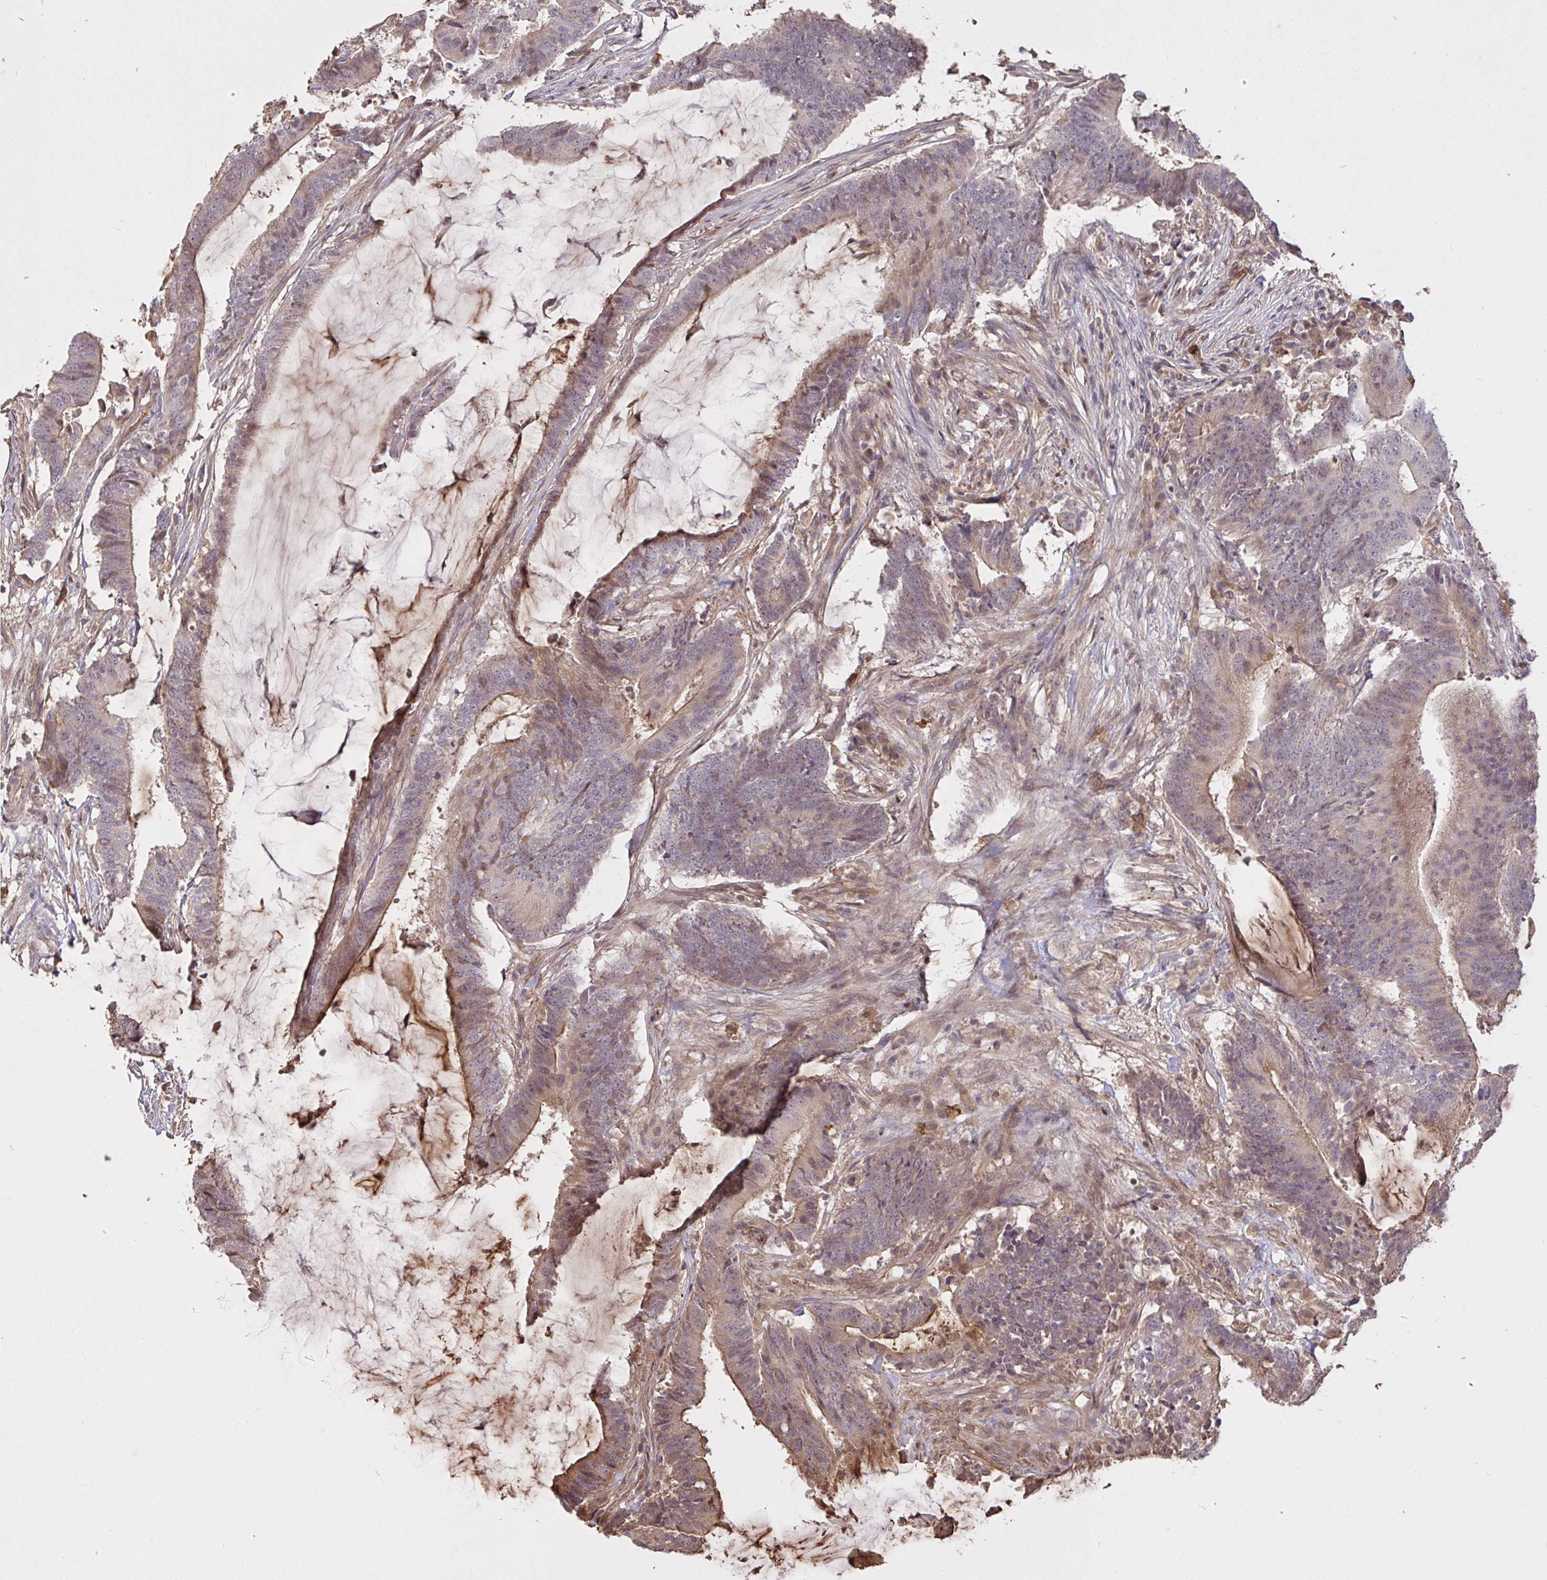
{"staining": {"intensity": "weak", "quantity": "25%-75%", "location": "cytoplasmic/membranous,nuclear"}, "tissue": "colorectal cancer", "cell_type": "Tumor cells", "image_type": "cancer", "snomed": [{"axis": "morphology", "description": "Adenocarcinoma, NOS"}, {"axis": "topography", "description": "Colon"}], "caption": "Immunohistochemical staining of colorectal adenocarcinoma reveals weak cytoplasmic/membranous and nuclear protein expression in approximately 25%-75% of tumor cells.", "gene": "FCER1A", "patient": {"sex": "female", "age": 43}}